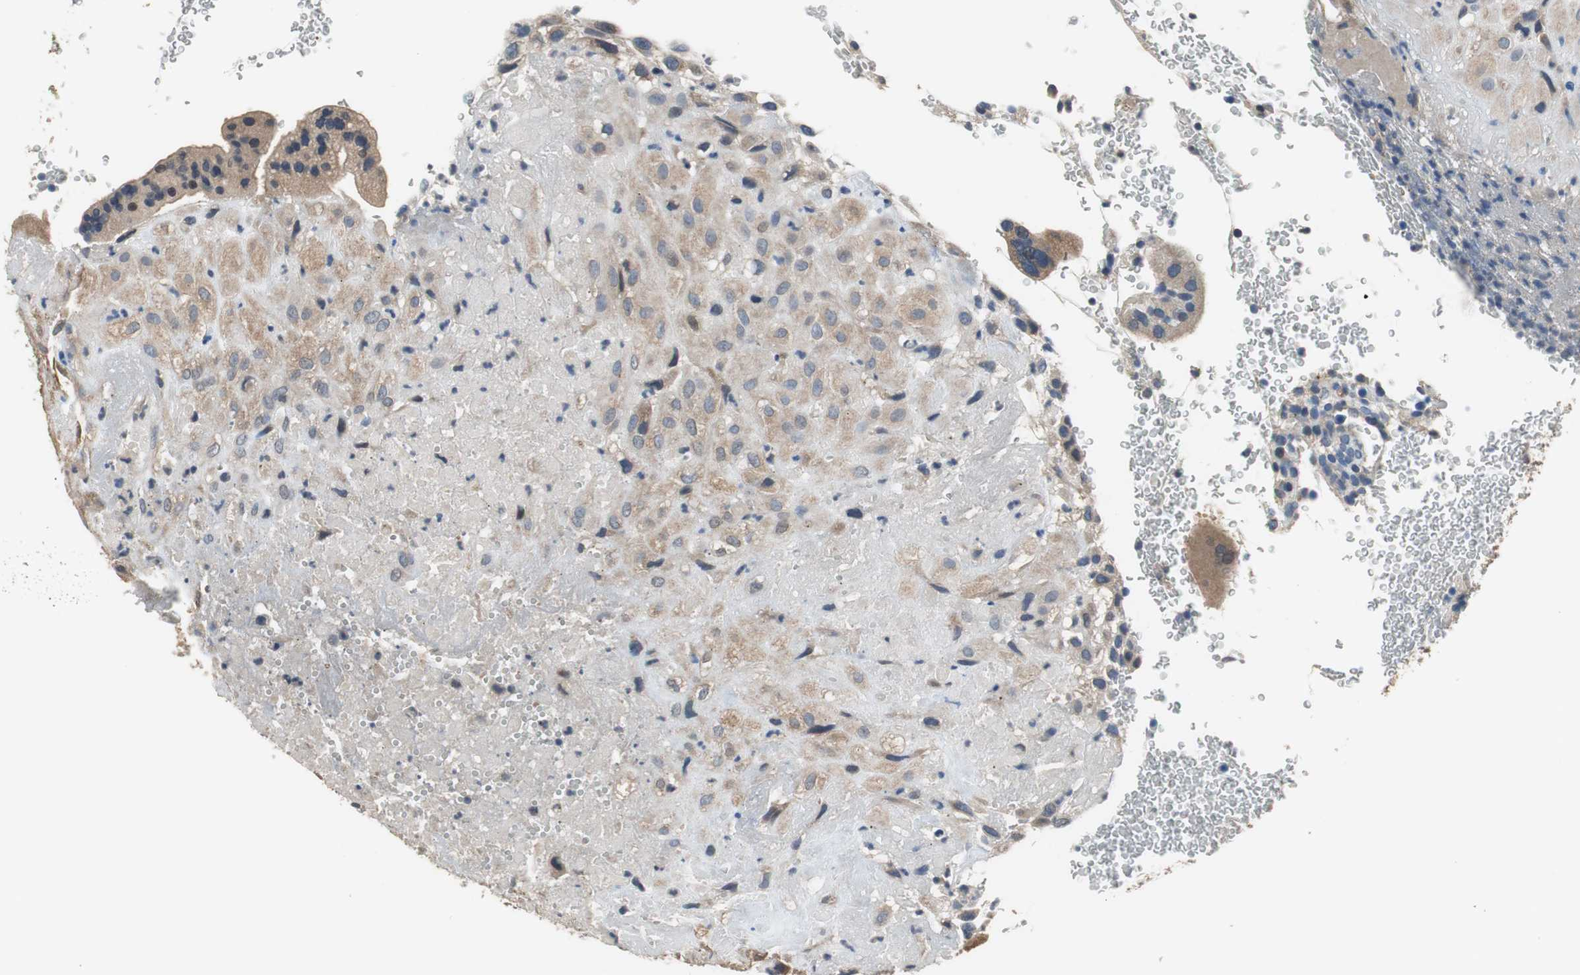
{"staining": {"intensity": "weak", "quantity": "25%-75%", "location": "cytoplasmic/membranous"}, "tissue": "placenta", "cell_type": "Decidual cells", "image_type": "normal", "snomed": [{"axis": "morphology", "description": "Normal tissue, NOS"}, {"axis": "topography", "description": "Placenta"}], "caption": "Unremarkable placenta demonstrates weak cytoplasmic/membranous positivity in approximately 25%-75% of decidual cells, visualized by immunohistochemistry. (DAB IHC with brightfield microscopy, high magnification).", "gene": "PI4KB", "patient": {"sex": "female", "age": 19}}